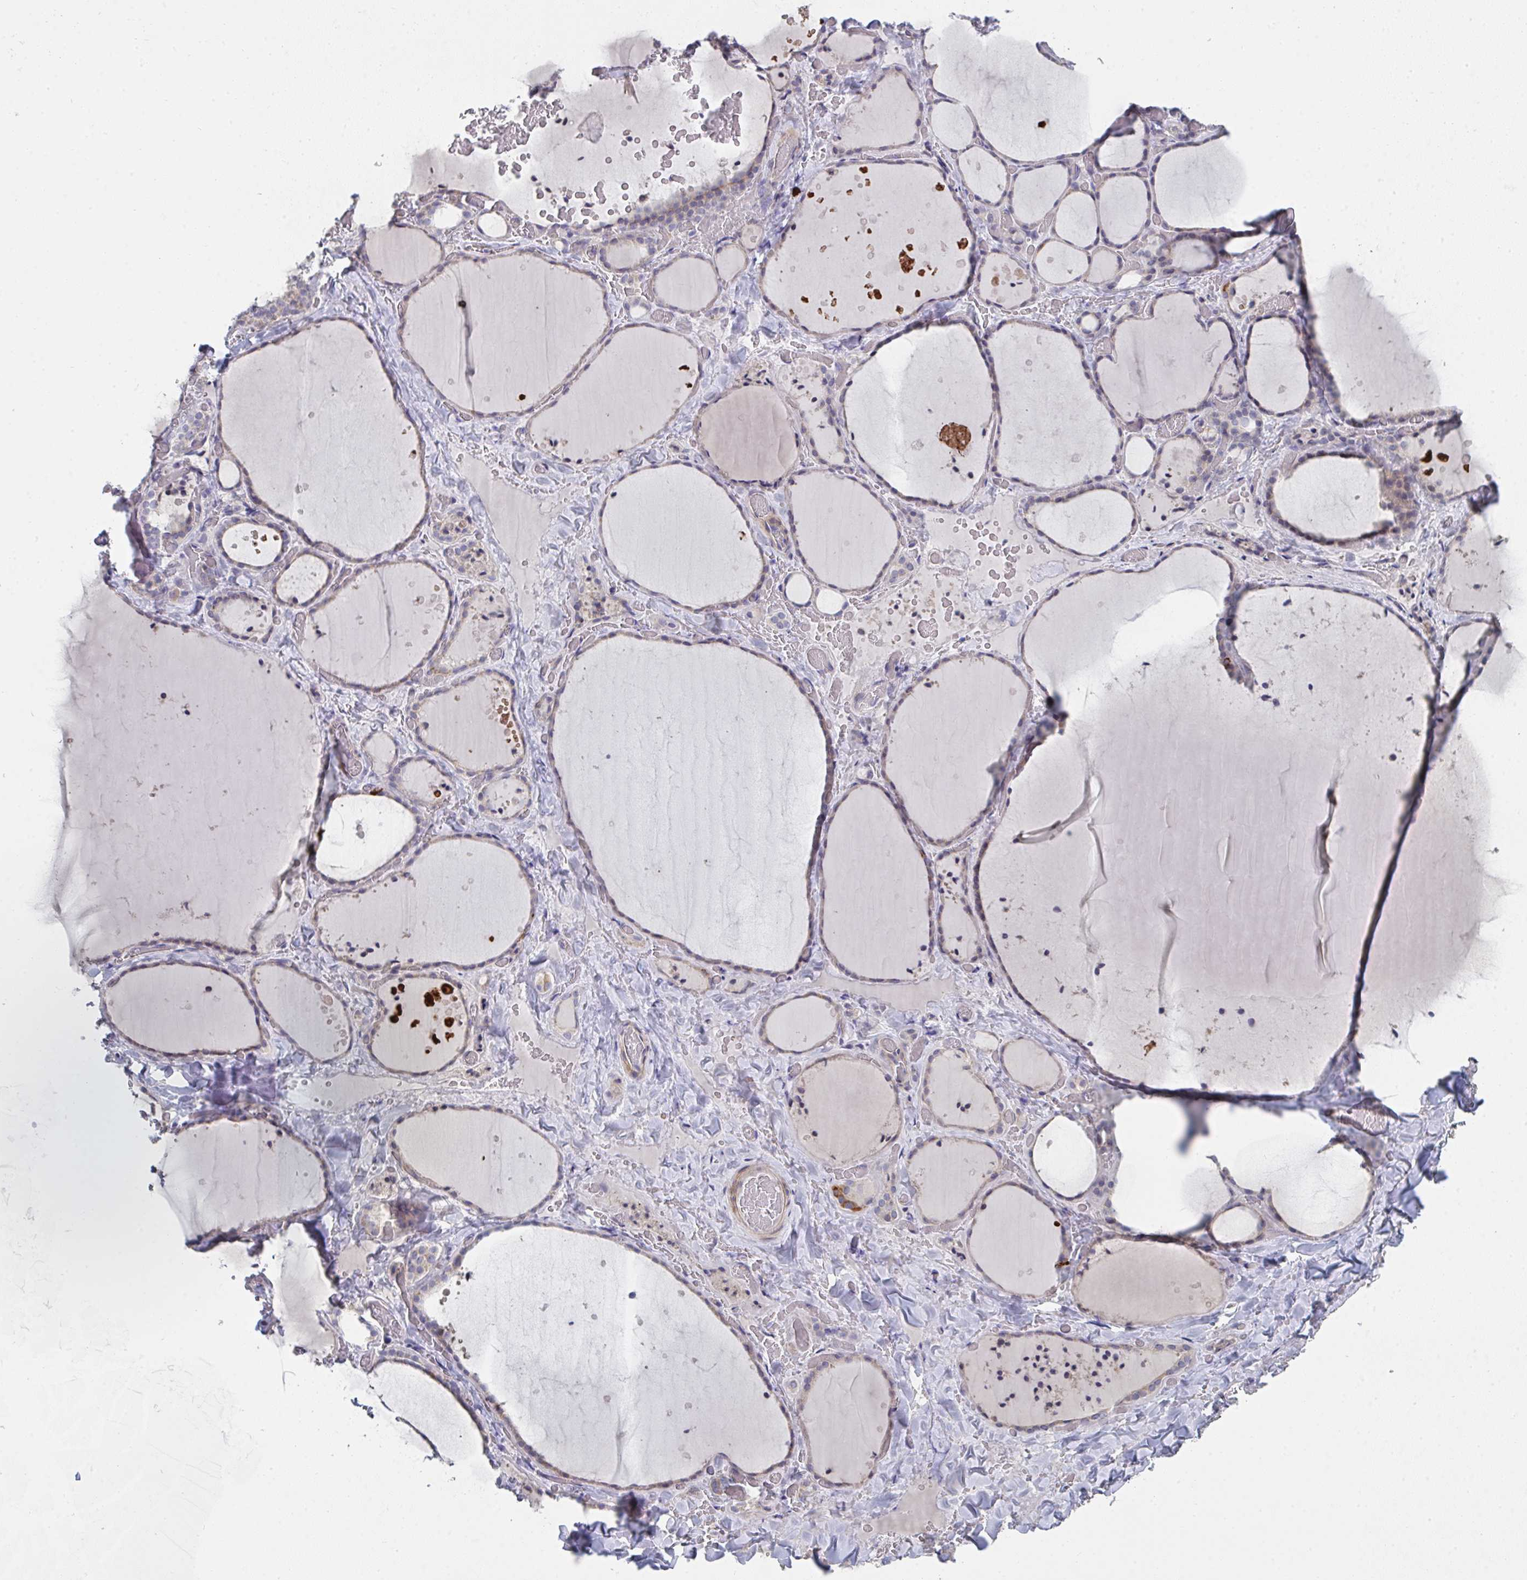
{"staining": {"intensity": "weak", "quantity": "<25%", "location": "cytoplasmic/membranous"}, "tissue": "thyroid gland", "cell_type": "Glandular cells", "image_type": "normal", "snomed": [{"axis": "morphology", "description": "Normal tissue, NOS"}, {"axis": "topography", "description": "Thyroid gland"}], "caption": "Immunohistochemistry (IHC) photomicrograph of unremarkable thyroid gland stained for a protein (brown), which shows no expression in glandular cells.", "gene": "VWDE", "patient": {"sex": "female", "age": 36}}